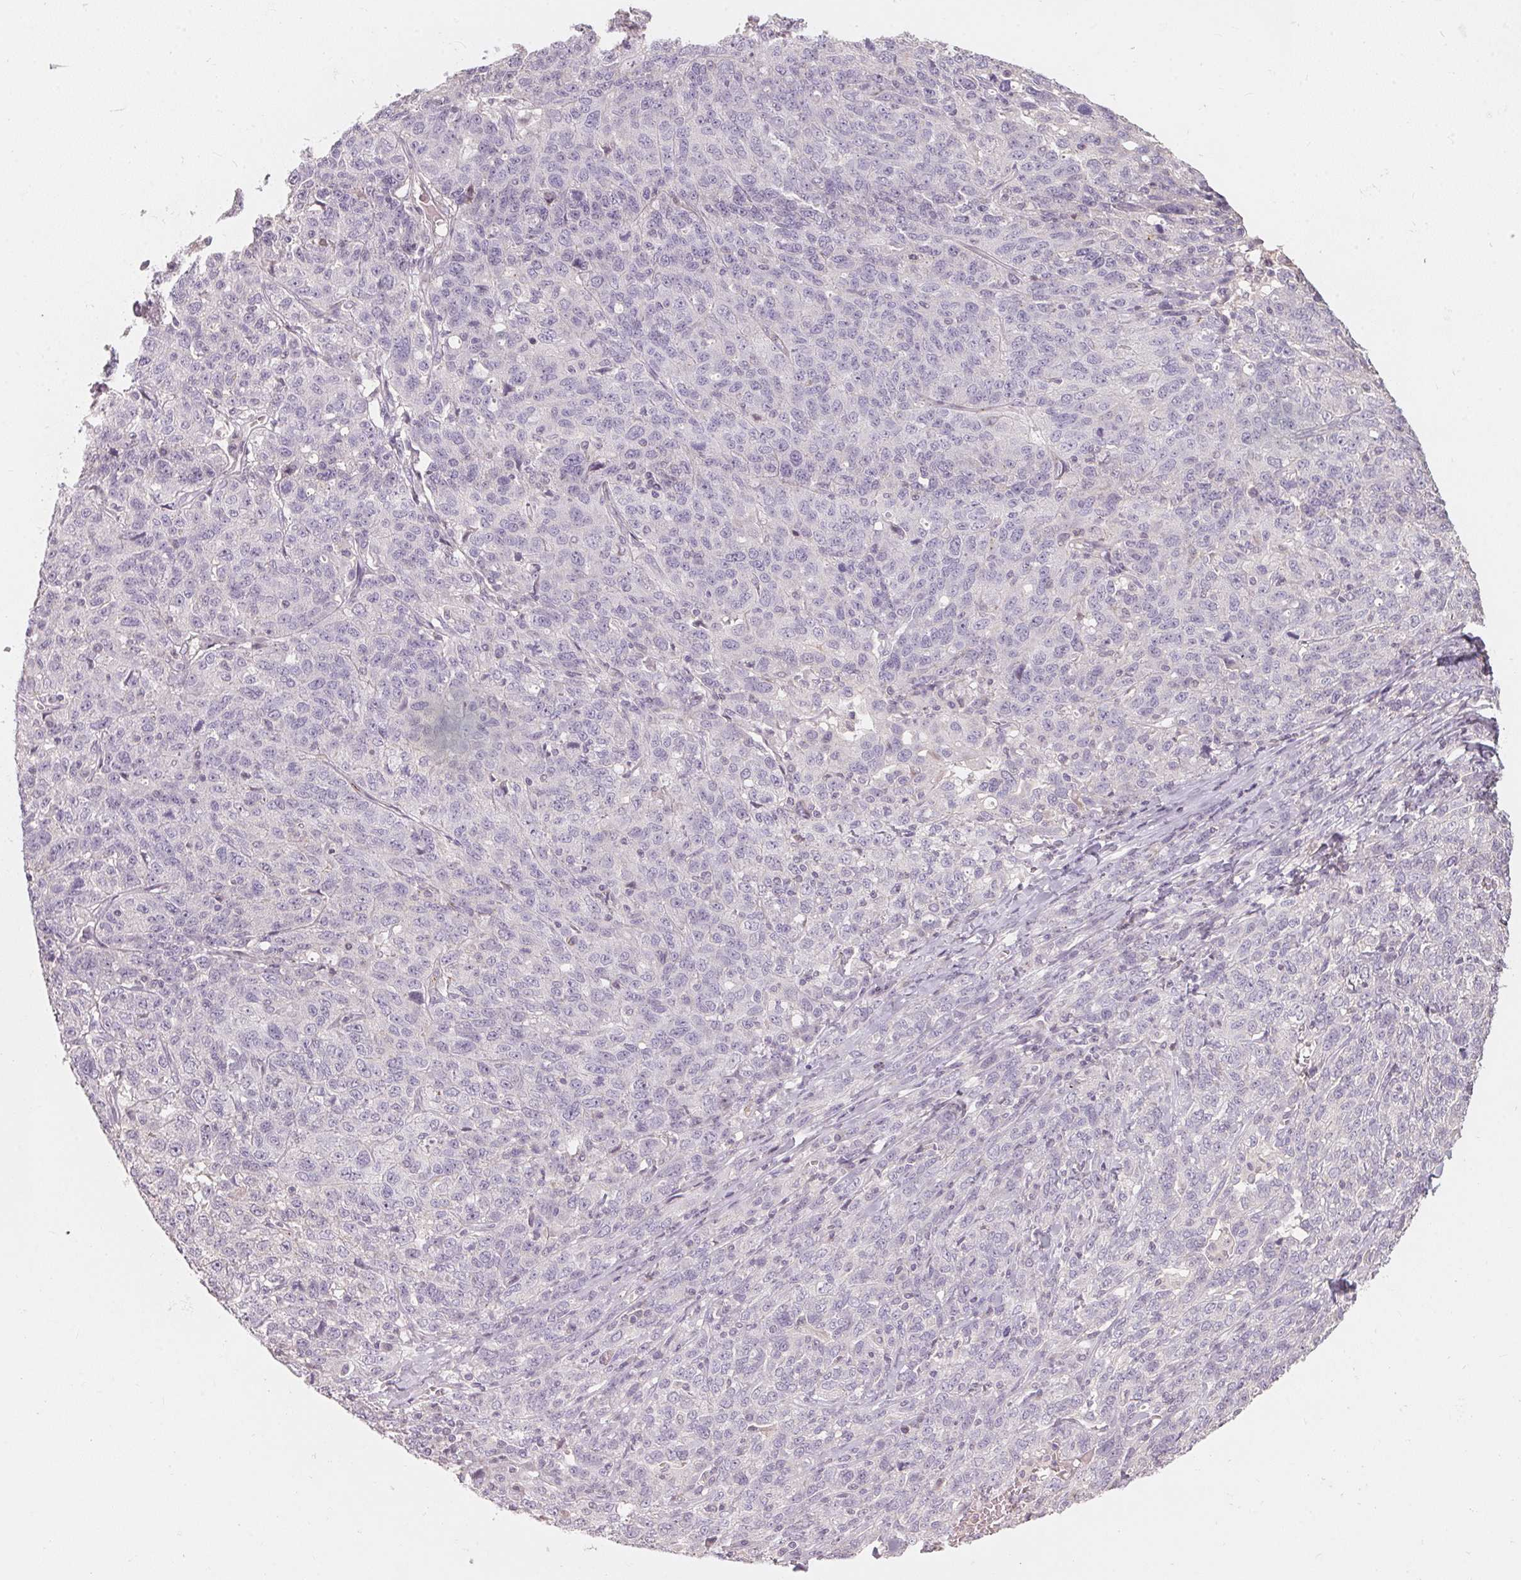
{"staining": {"intensity": "negative", "quantity": "none", "location": "none"}, "tissue": "ovarian cancer", "cell_type": "Tumor cells", "image_type": "cancer", "snomed": [{"axis": "morphology", "description": "Cystadenocarcinoma, serous, NOS"}, {"axis": "topography", "description": "Ovary"}], "caption": "Tumor cells are negative for brown protein staining in ovarian cancer (serous cystadenocarcinoma).", "gene": "TP53AIP1", "patient": {"sex": "female", "age": 71}}